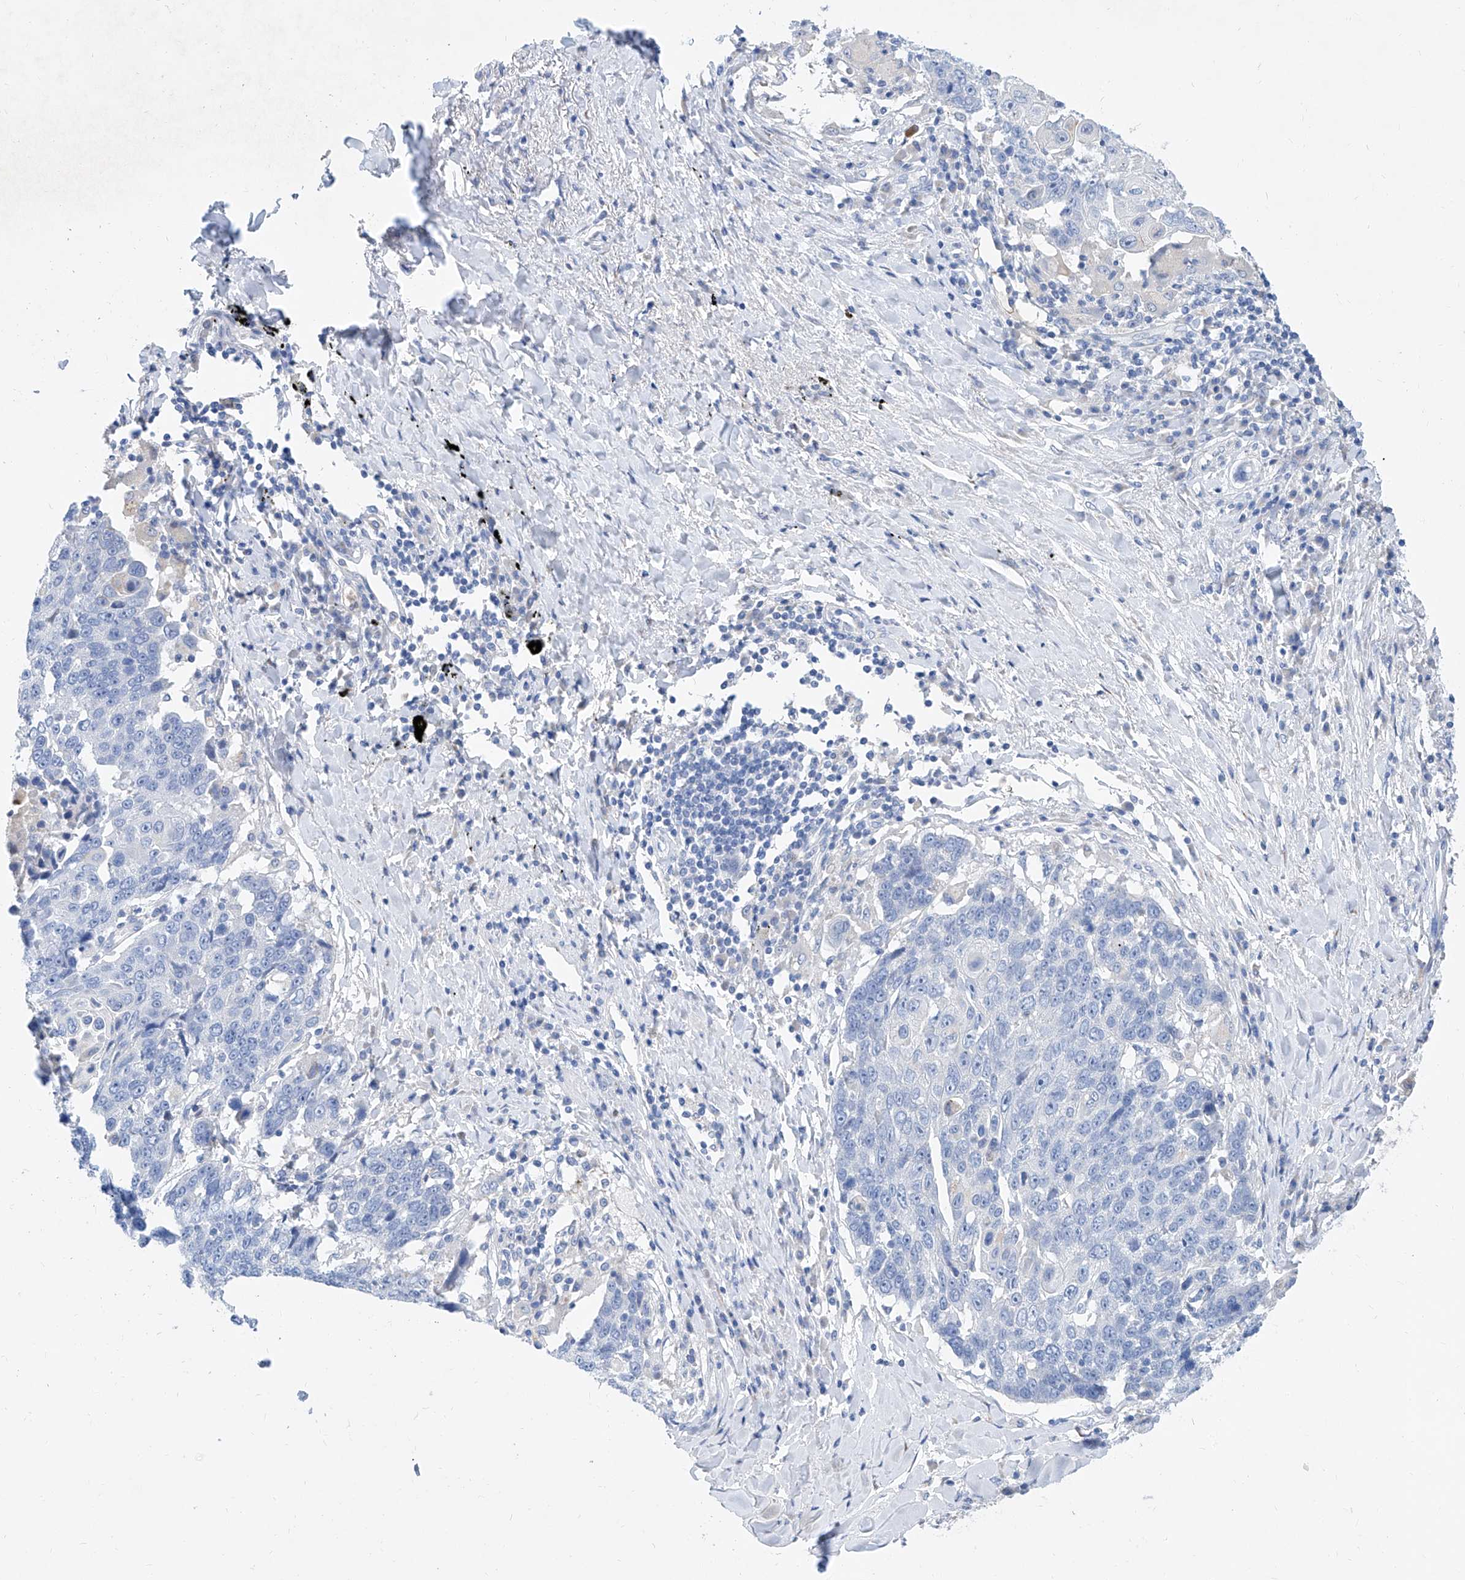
{"staining": {"intensity": "negative", "quantity": "none", "location": "none"}, "tissue": "lung cancer", "cell_type": "Tumor cells", "image_type": "cancer", "snomed": [{"axis": "morphology", "description": "Squamous cell carcinoma, NOS"}, {"axis": "topography", "description": "Lung"}], "caption": "A photomicrograph of human lung cancer (squamous cell carcinoma) is negative for staining in tumor cells. (DAB IHC, high magnification).", "gene": "SLC25A29", "patient": {"sex": "male", "age": 66}}